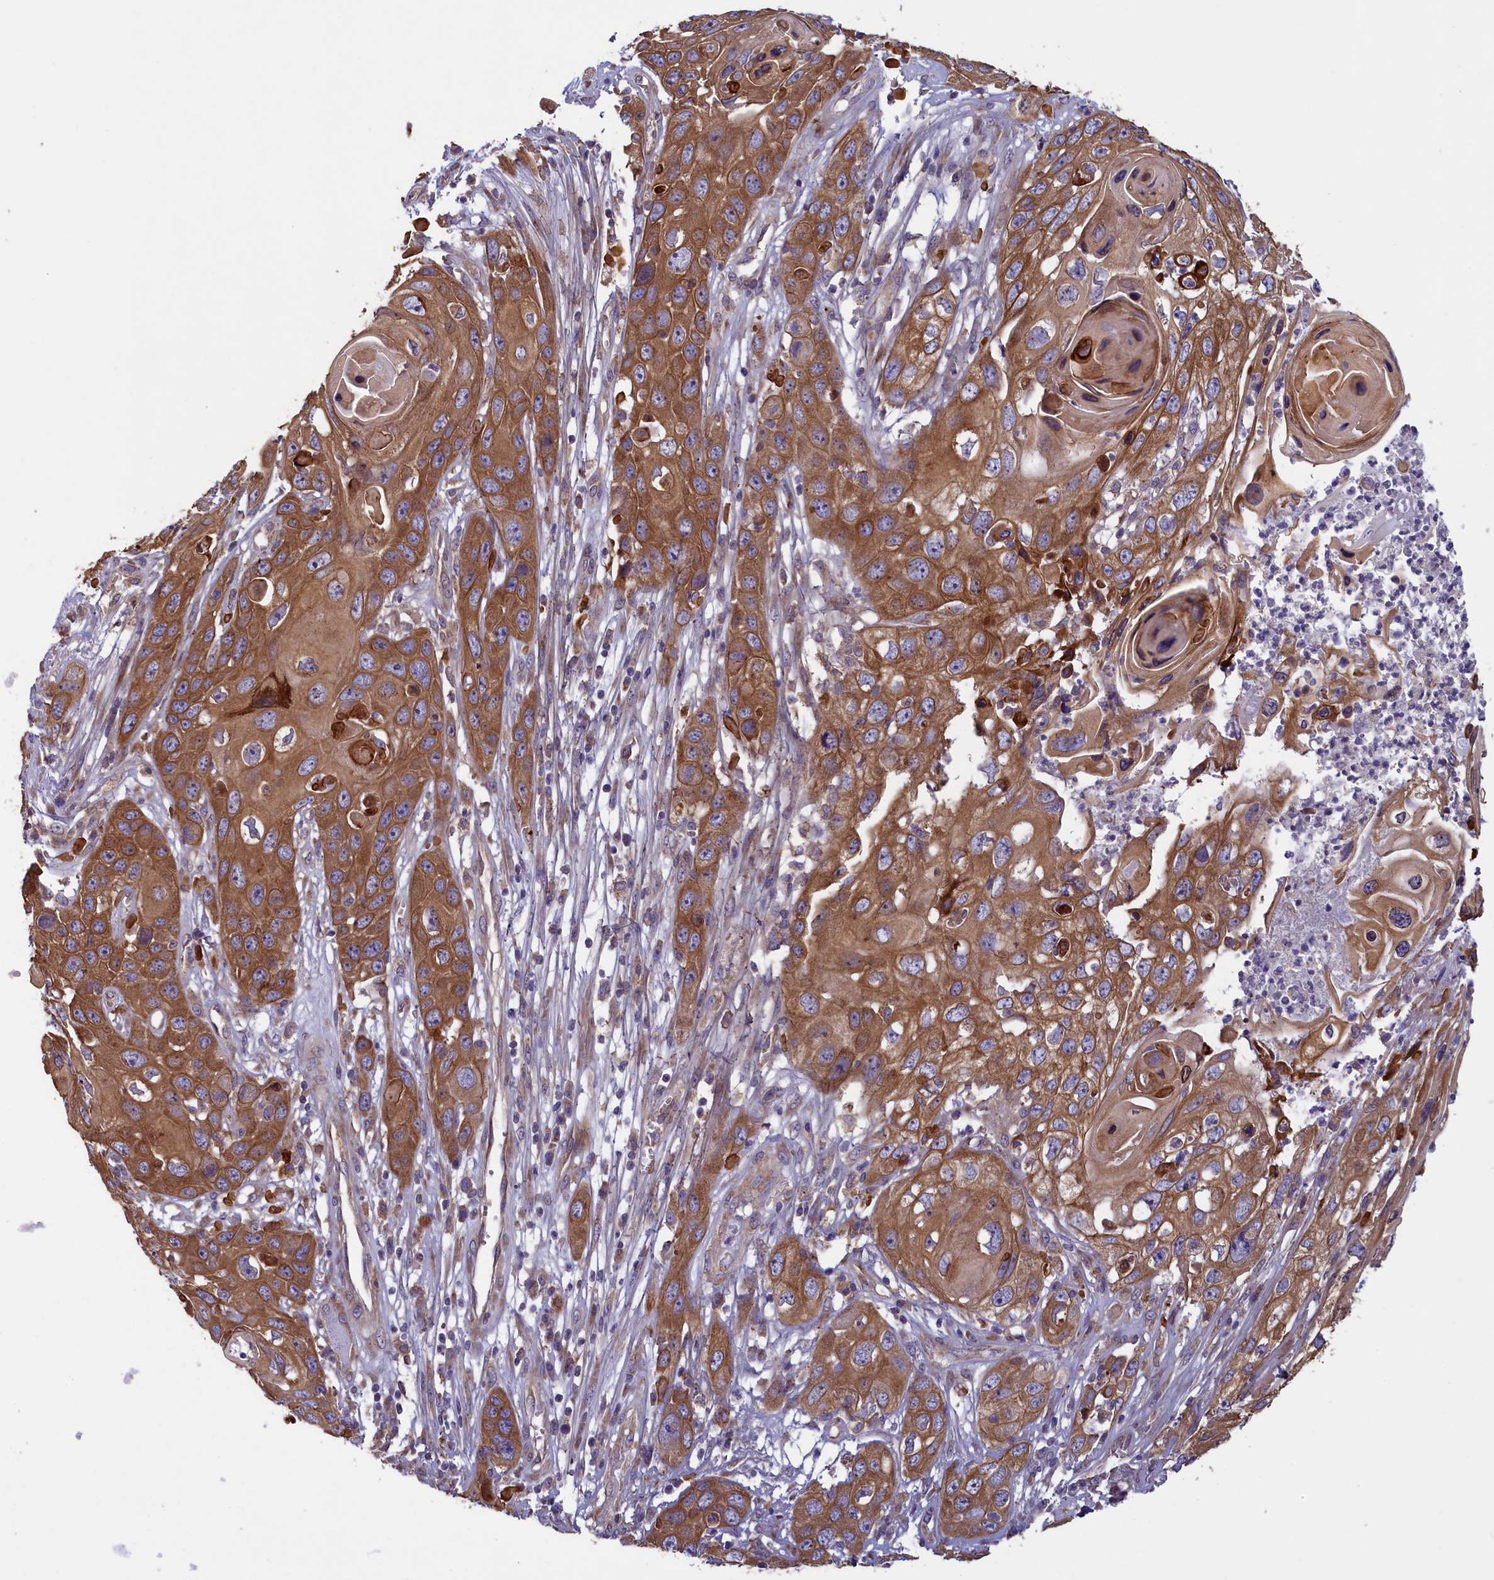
{"staining": {"intensity": "moderate", "quantity": ">75%", "location": "cytoplasmic/membranous"}, "tissue": "skin cancer", "cell_type": "Tumor cells", "image_type": "cancer", "snomed": [{"axis": "morphology", "description": "Squamous cell carcinoma, NOS"}, {"axis": "topography", "description": "Skin"}], "caption": "Immunohistochemistry micrograph of neoplastic tissue: skin cancer stained using IHC shows medium levels of moderate protein expression localized specifically in the cytoplasmic/membranous of tumor cells, appearing as a cytoplasmic/membranous brown color.", "gene": "ACAD8", "patient": {"sex": "male", "age": 55}}